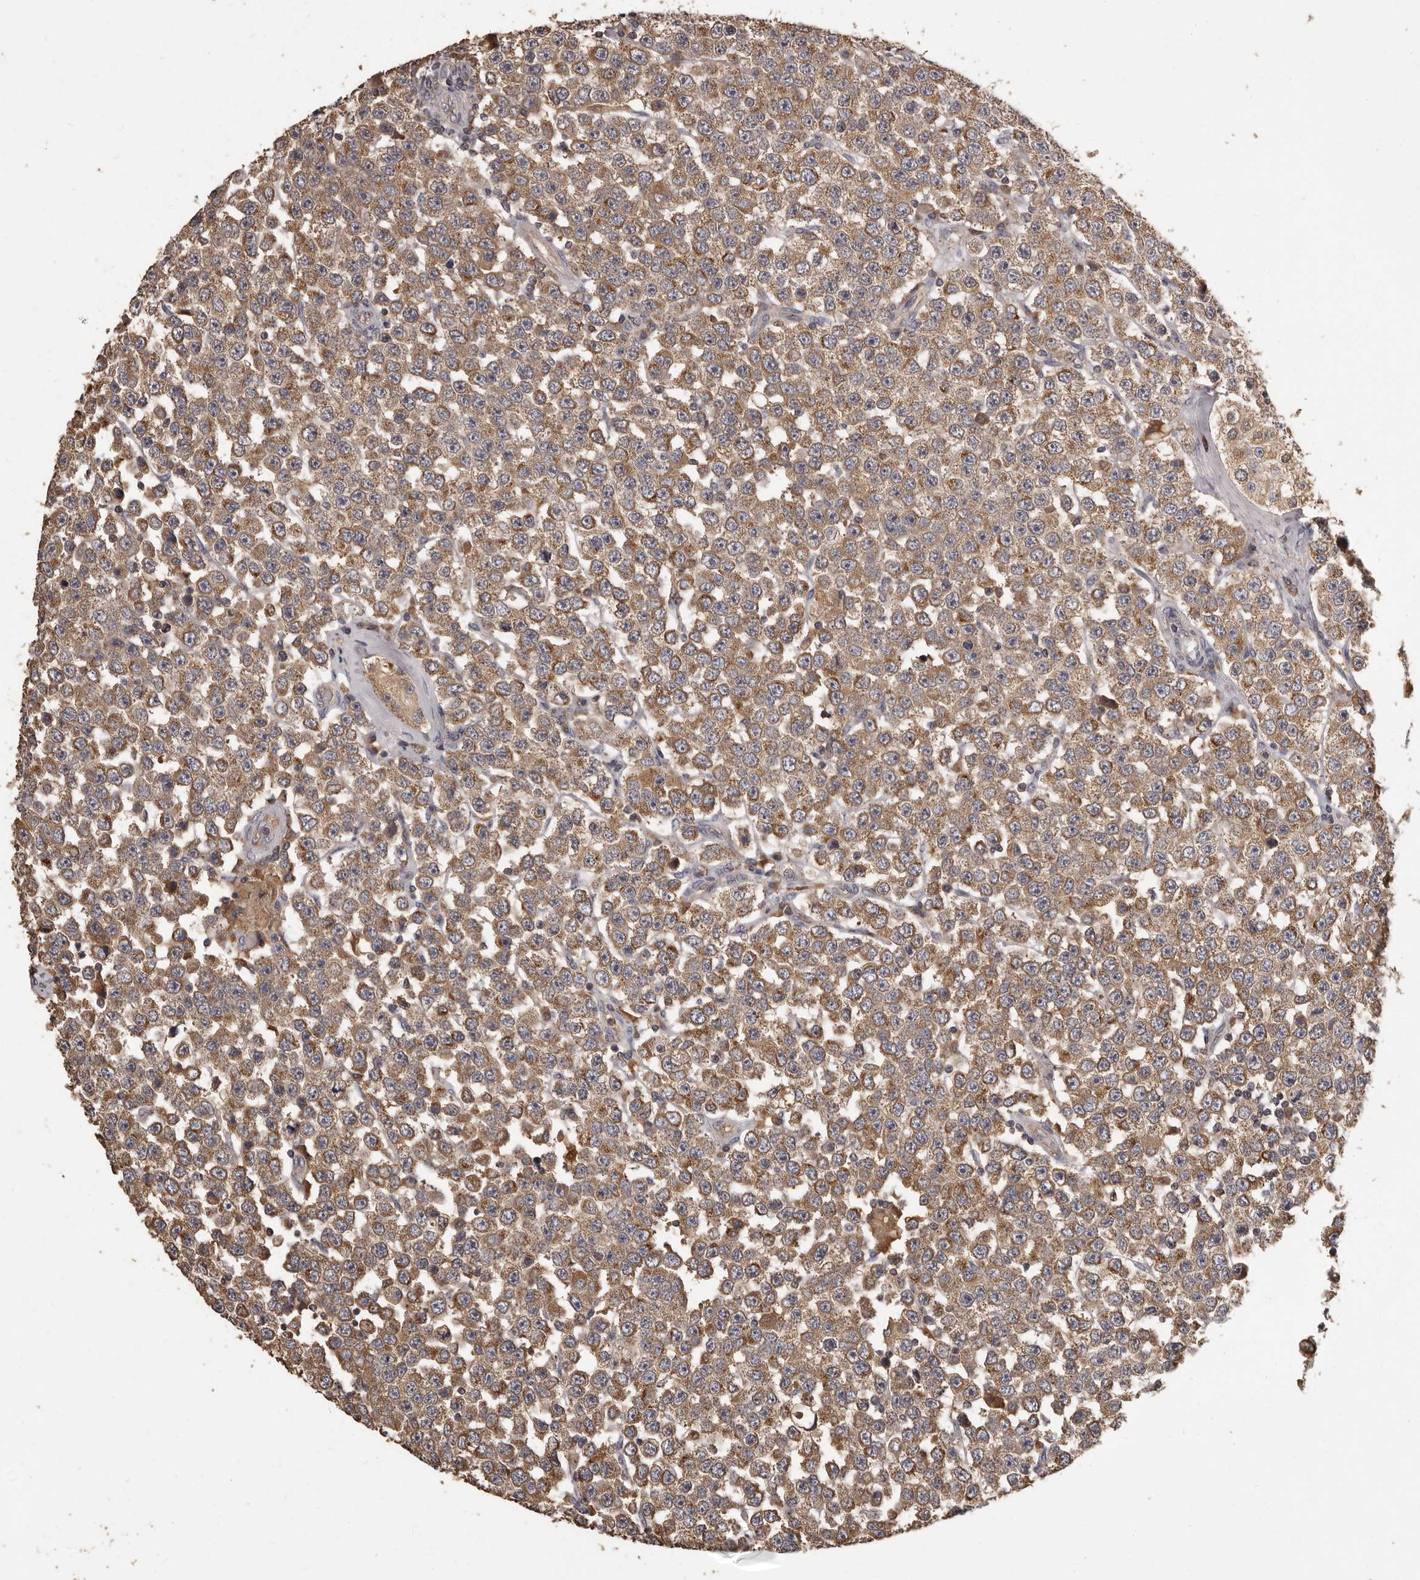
{"staining": {"intensity": "moderate", "quantity": ">75%", "location": "cytoplasmic/membranous"}, "tissue": "testis cancer", "cell_type": "Tumor cells", "image_type": "cancer", "snomed": [{"axis": "morphology", "description": "Seminoma, NOS"}, {"axis": "topography", "description": "Testis"}], "caption": "Immunohistochemical staining of testis cancer reveals medium levels of moderate cytoplasmic/membranous protein positivity in about >75% of tumor cells.", "gene": "MGAT5", "patient": {"sex": "male", "age": 28}}